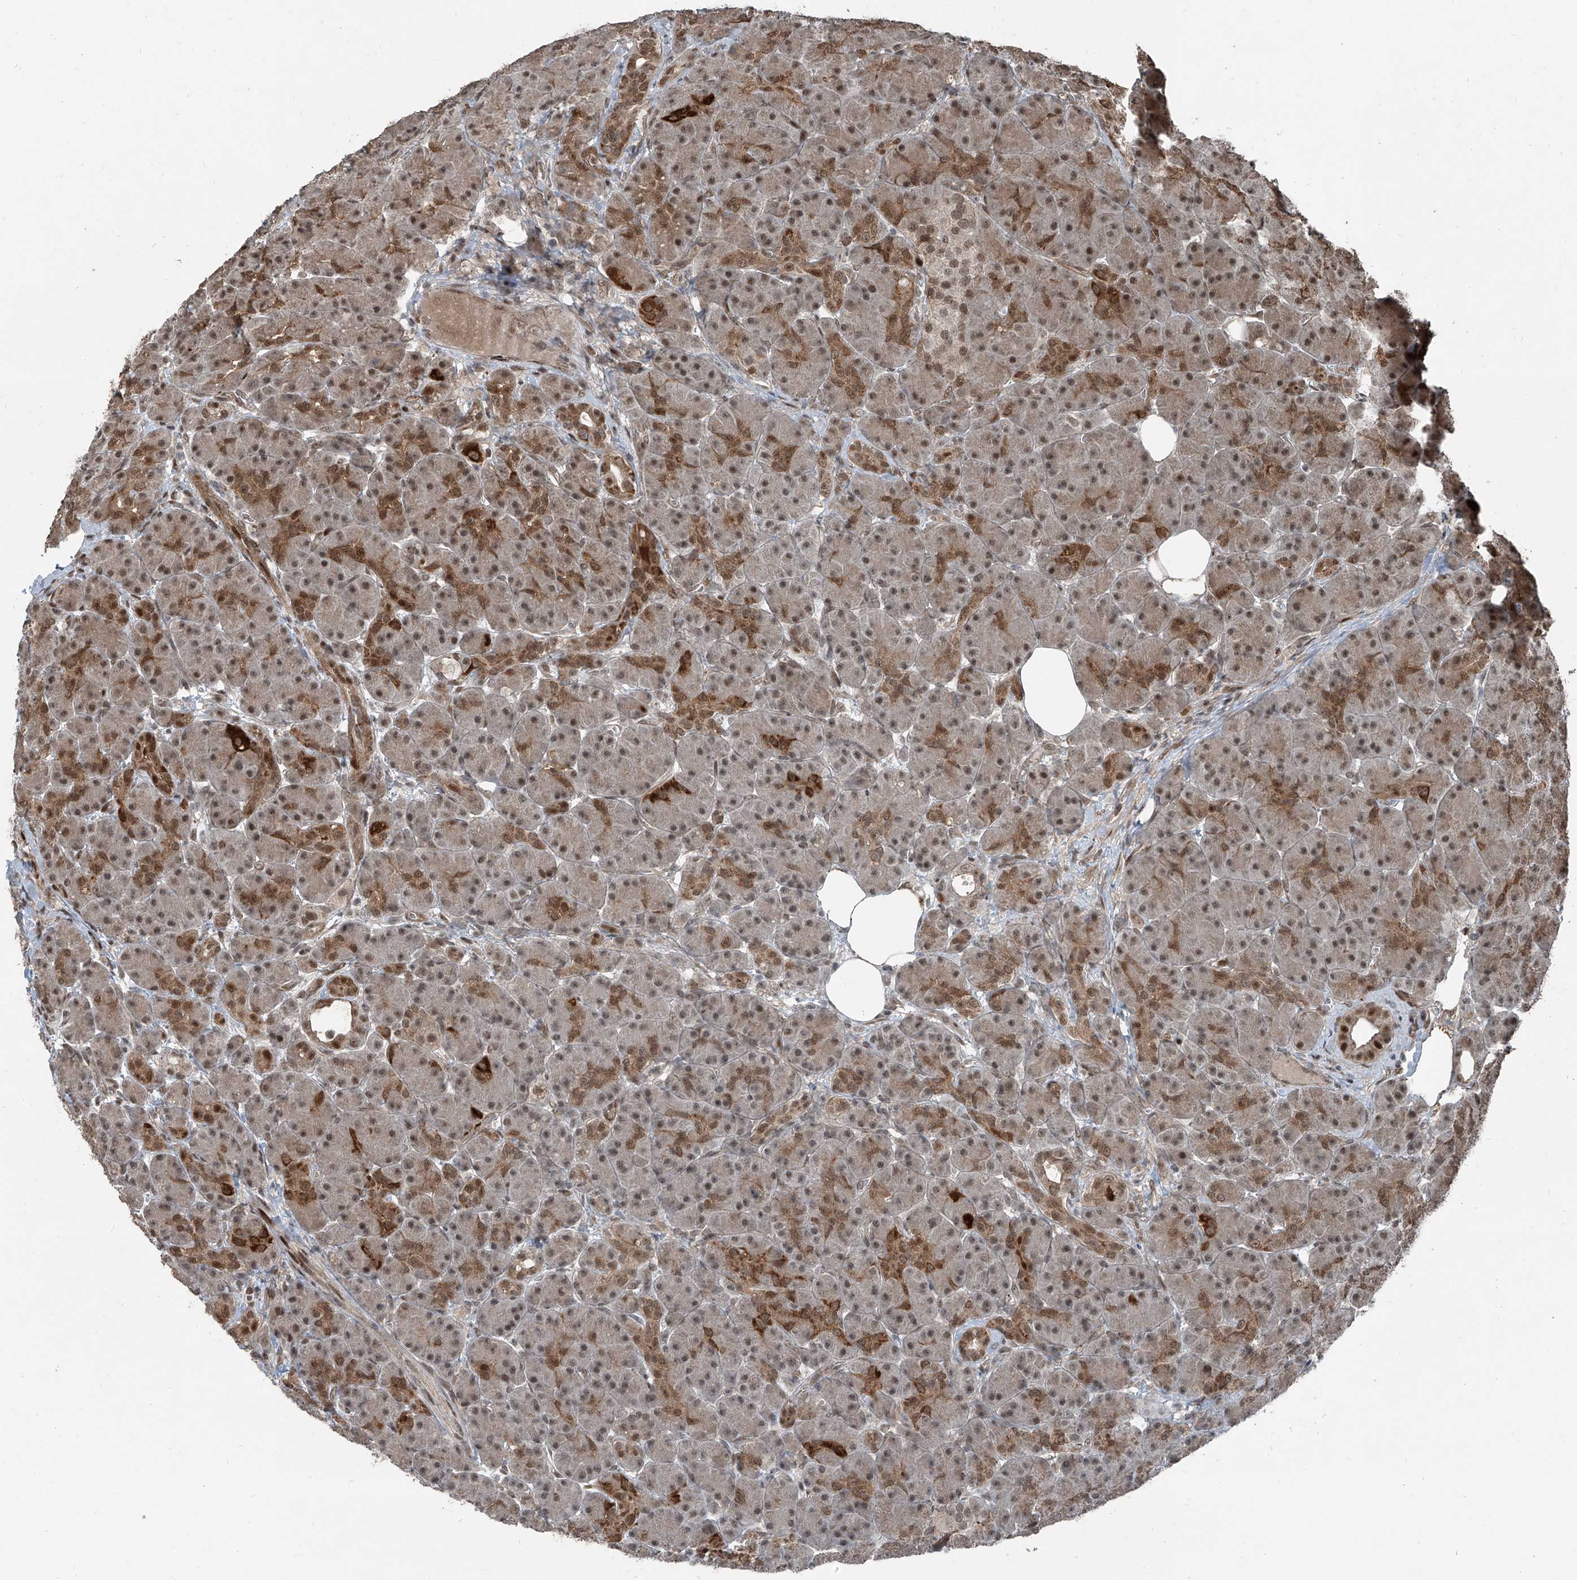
{"staining": {"intensity": "strong", "quantity": "25%-75%", "location": "cytoplasmic/membranous,nuclear"}, "tissue": "pancreas", "cell_type": "Exocrine glandular cells", "image_type": "normal", "snomed": [{"axis": "morphology", "description": "Normal tissue, NOS"}, {"axis": "topography", "description": "Pancreas"}], "caption": "Strong cytoplasmic/membranous,nuclear staining is seen in about 25%-75% of exocrine glandular cells in benign pancreas. Nuclei are stained in blue.", "gene": "ZNF570", "patient": {"sex": "male", "age": 63}}